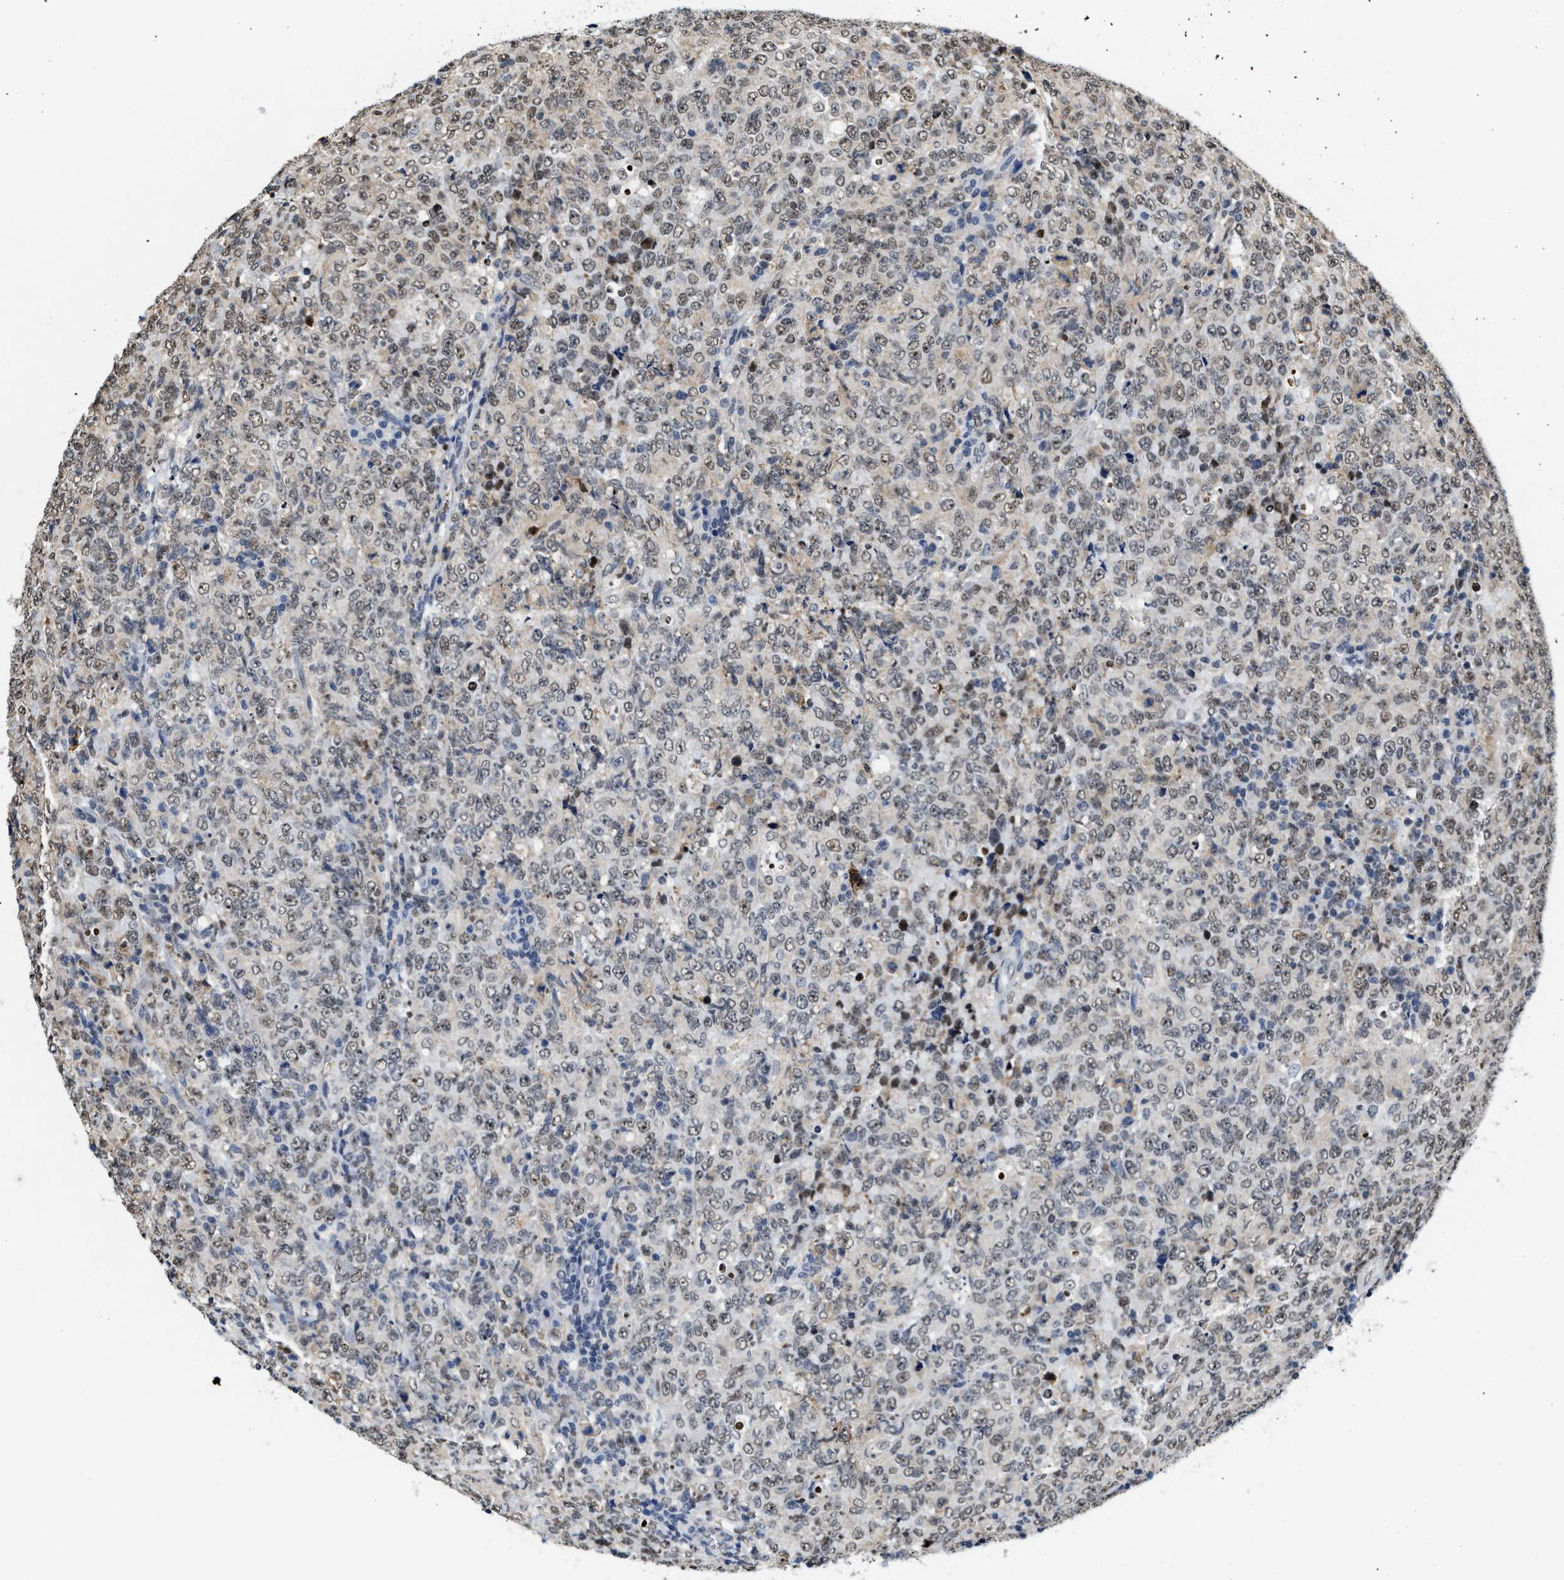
{"staining": {"intensity": "weak", "quantity": ">75%", "location": "nuclear"}, "tissue": "lymphoma", "cell_type": "Tumor cells", "image_type": "cancer", "snomed": [{"axis": "morphology", "description": "Malignant lymphoma, non-Hodgkin's type, High grade"}, {"axis": "topography", "description": "Tonsil"}], "caption": "IHC of lymphoma exhibits low levels of weak nuclear expression in approximately >75% of tumor cells.", "gene": "SUPT16H", "patient": {"sex": "female", "age": 36}}